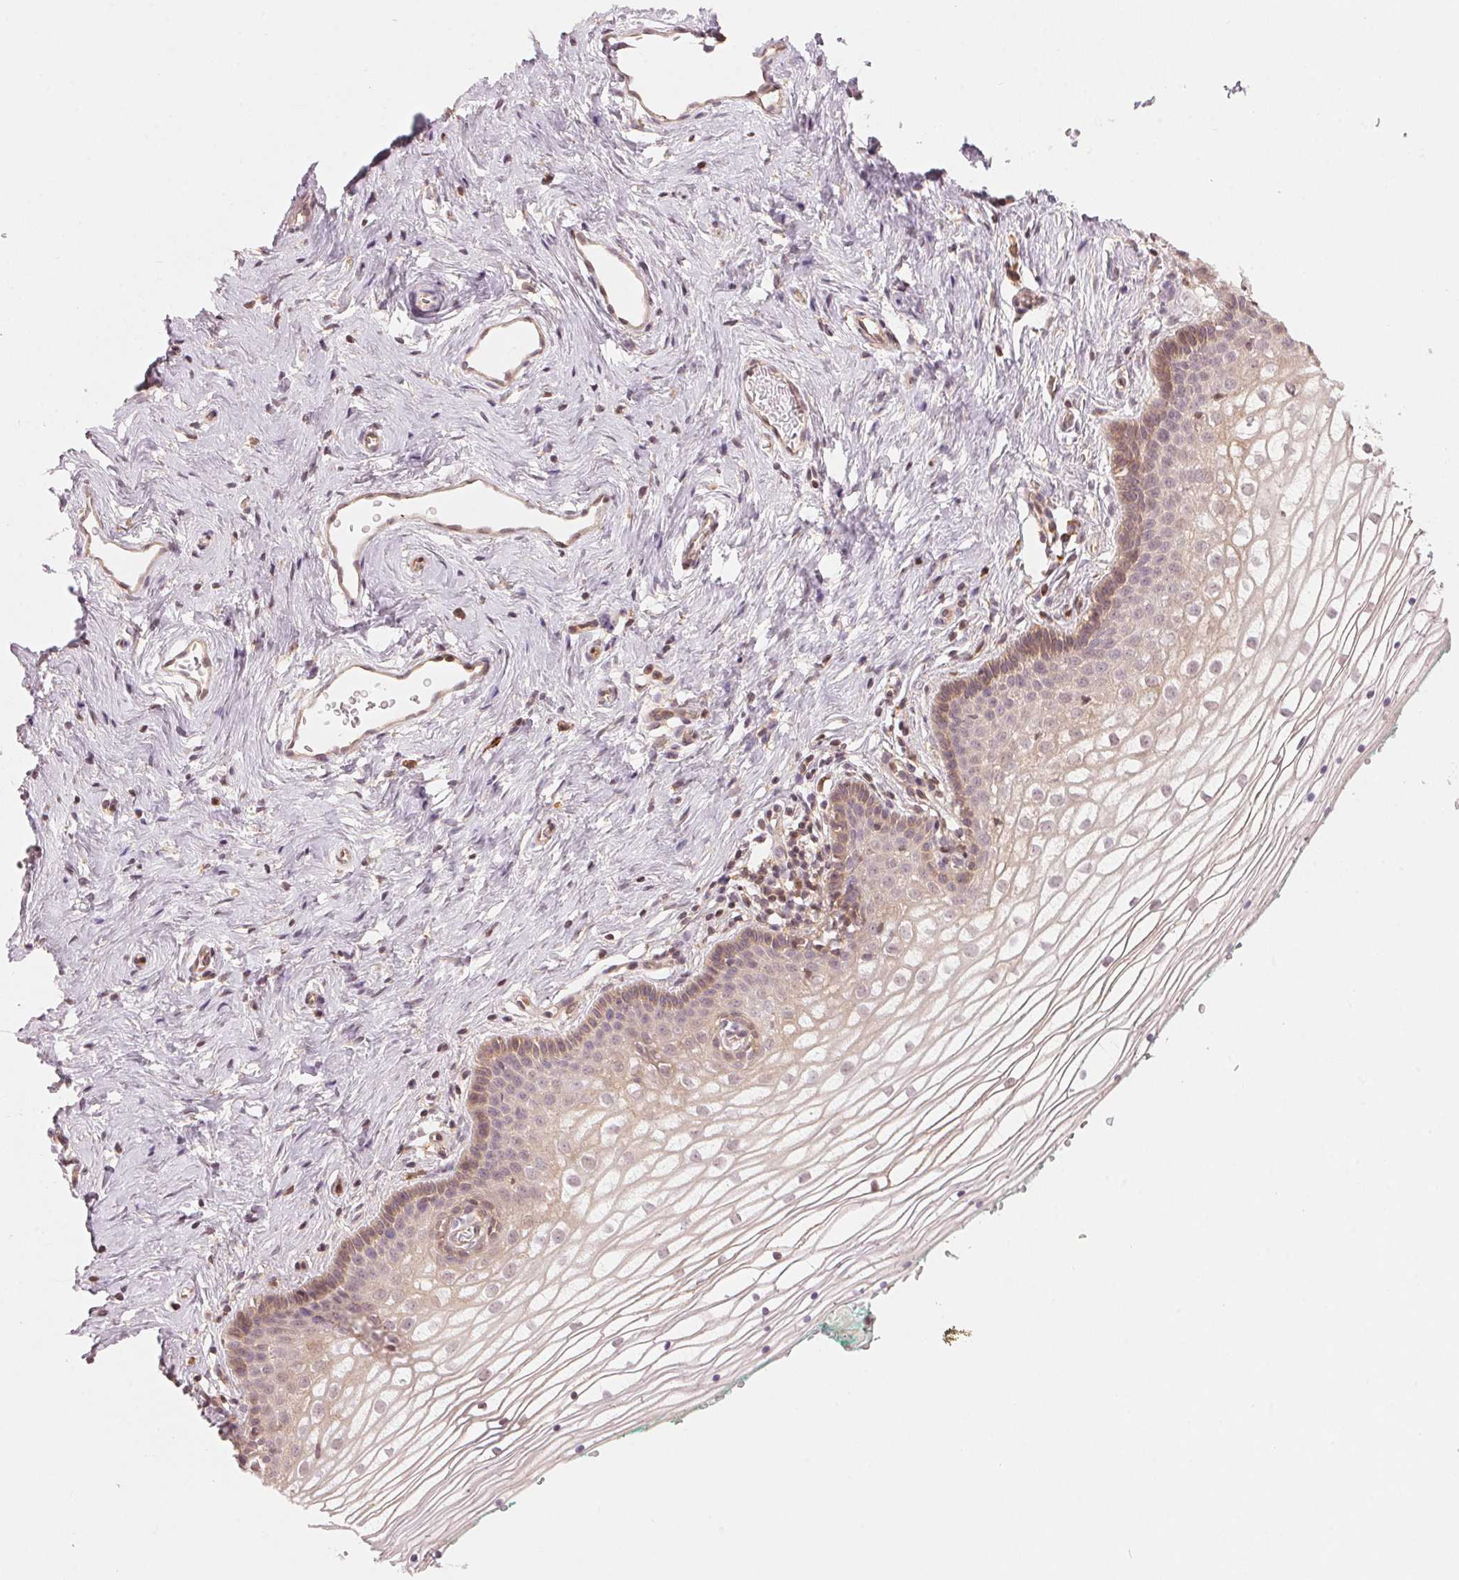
{"staining": {"intensity": "weak", "quantity": "<25%", "location": "cytoplasmic/membranous"}, "tissue": "vagina", "cell_type": "Squamous epithelial cells", "image_type": "normal", "snomed": [{"axis": "morphology", "description": "Normal tissue, NOS"}, {"axis": "topography", "description": "Vagina"}], "caption": "Immunohistochemistry image of normal human vagina stained for a protein (brown), which shows no positivity in squamous epithelial cells. (Immunohistochemistry, brightfield microscopy, high magnification).", "gene": "PRKN", "patient": {"sex": "female", "age": 36}}